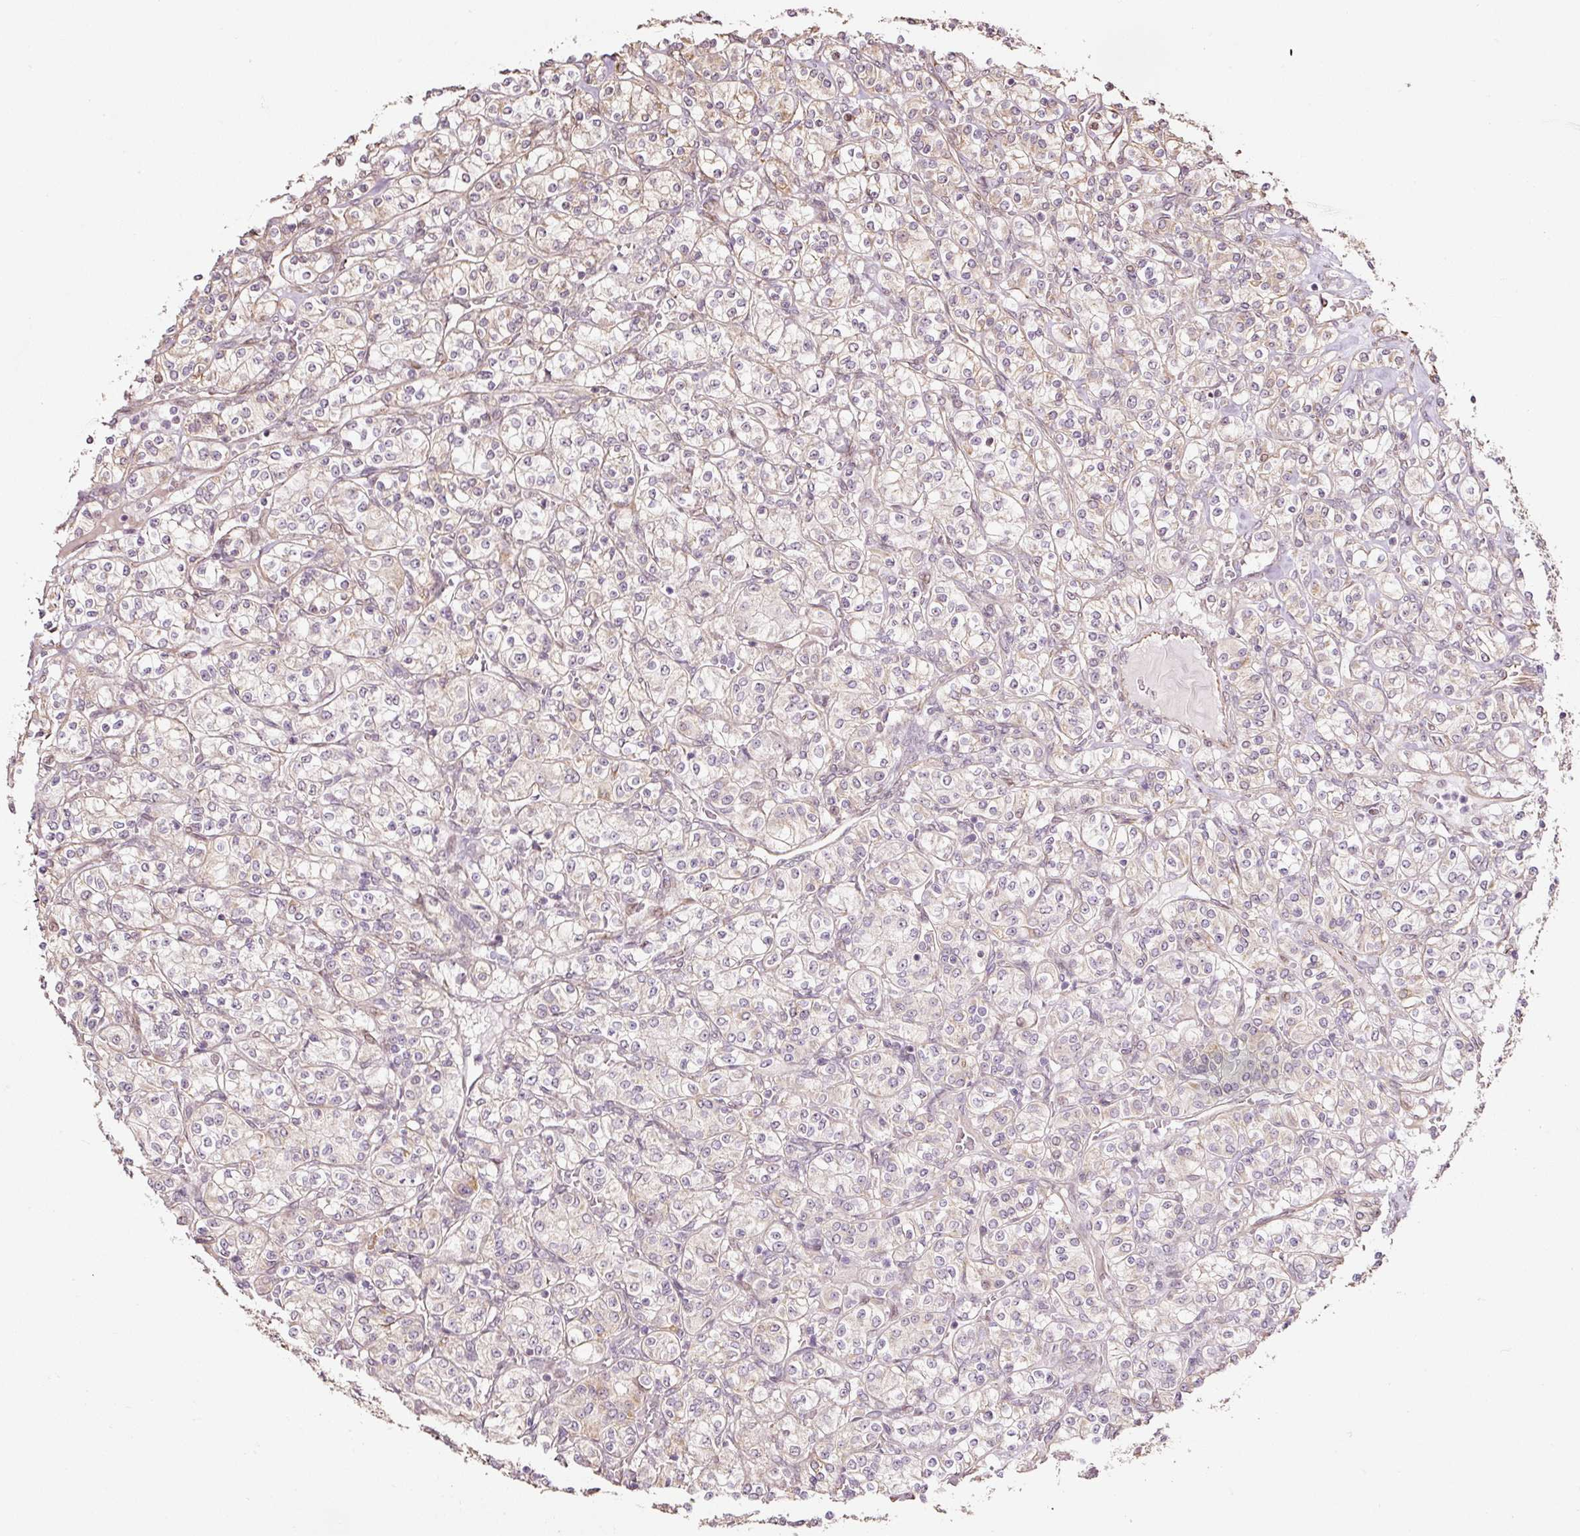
{"staining": {"intensity": "weak", "quantity": "<25%", "location": "cytoplasmic/membranous"}, "tissue": "renal cancer", "cell_type": "Tumor cells", "image_type": "cancer", "snomed": [{"axis": "morphology", "description": "Adenocarcinoma, NOS"}, {"axis": "topography", "description": "Kidney"}], "caption": "Protein analysis of renal cancer displays no significant staining in tumor cells.", "gene": "ETF1", "patient": {"sex": "male", "age": 77}}